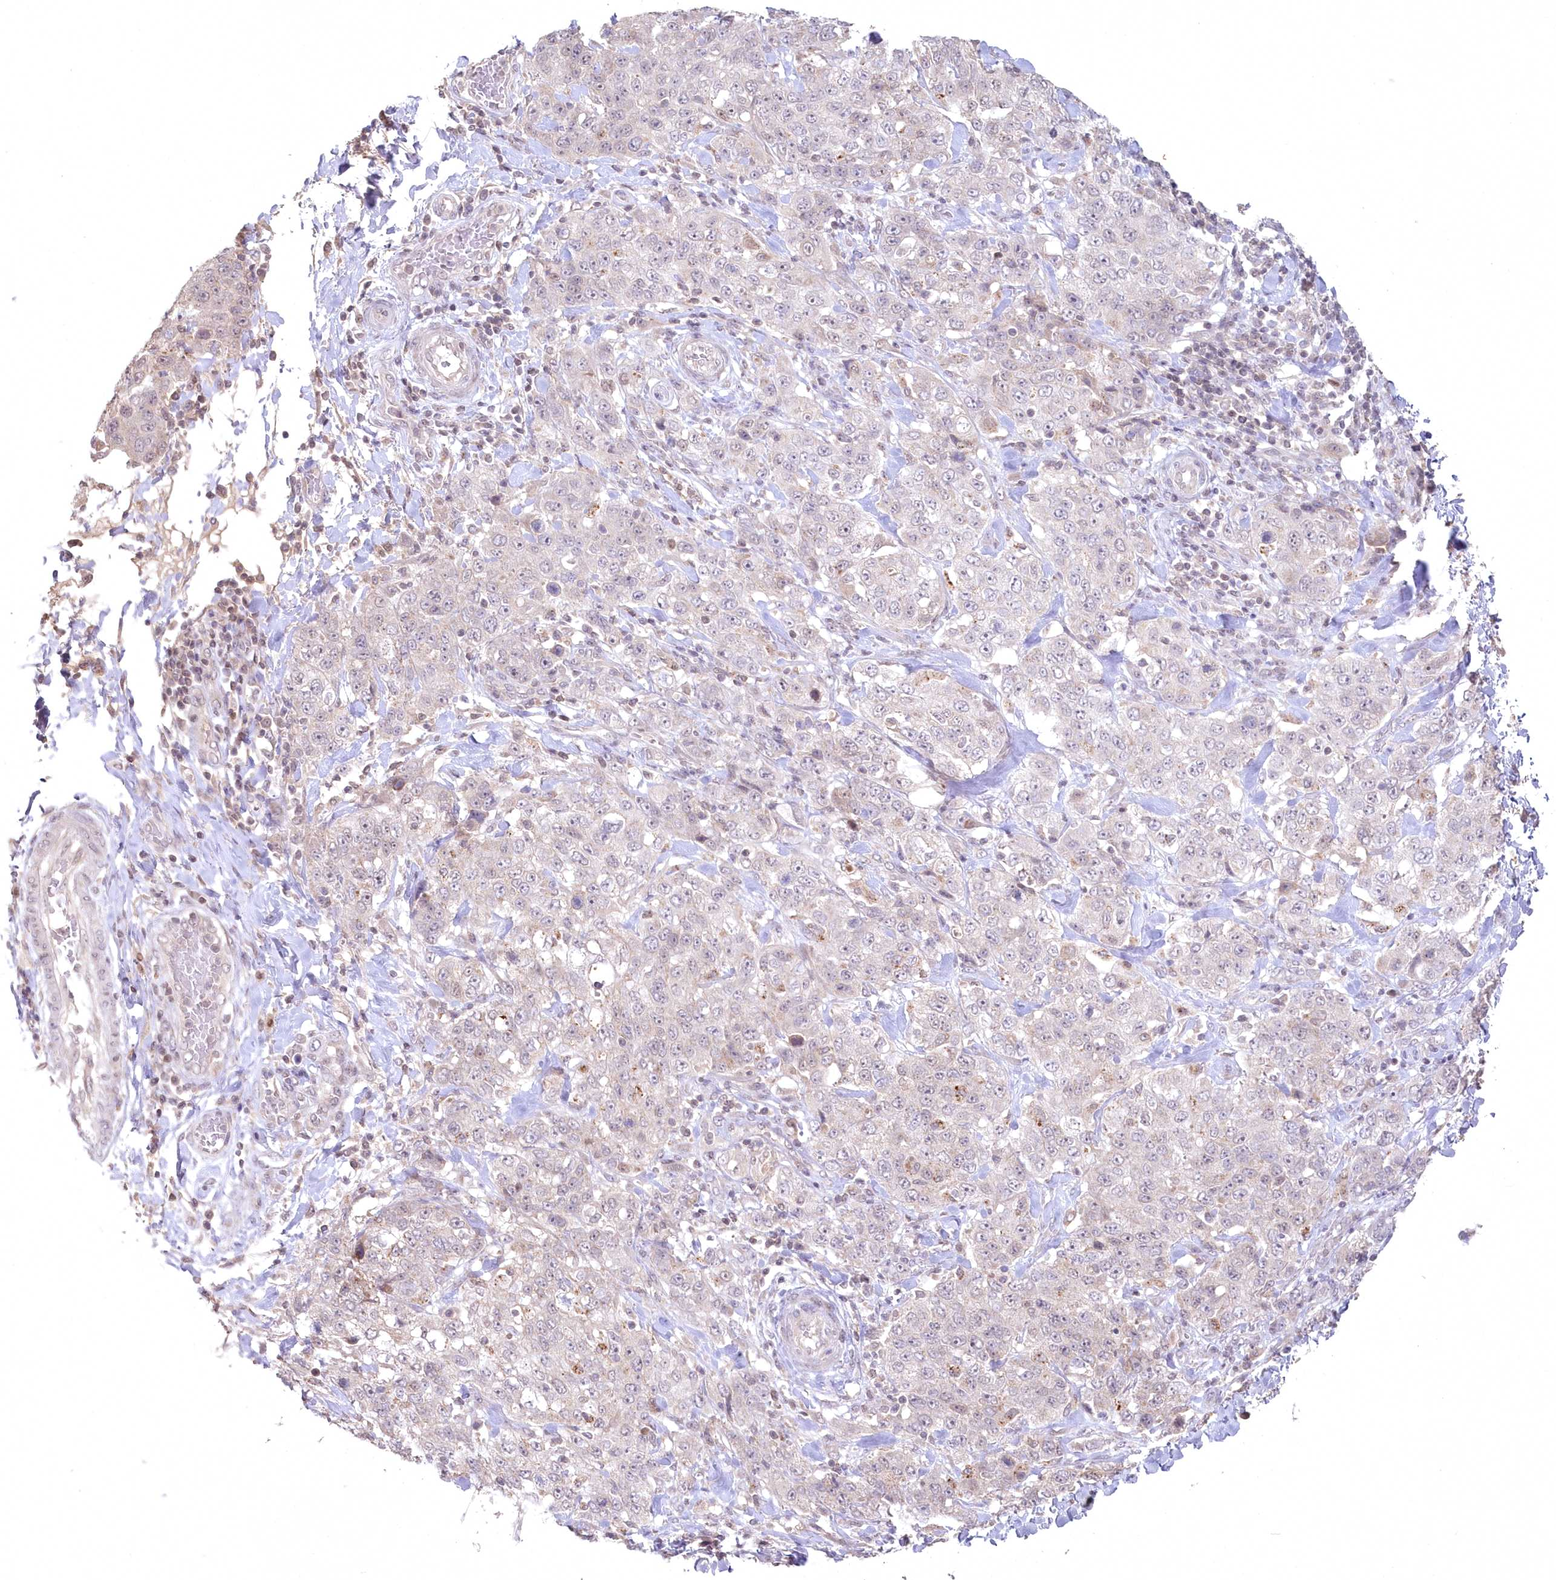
{"staining": {"intensity": "negative", "quantity": "none", "location": "none"}, "tissue": "stomach cancer", "cell_type": "Tumor cells", "image_type": "cancer", "snomed": [{"axis": "morphology", "description": "Adenocarcinoma, NOS"}, {"axis": "topography", "description": "Stomach"}], "caption": "There is no significant positivity in tumor cells of stomach adenocarcinoma.", "gene": "ASCC1", "patient": {"sex": "male", "age": 48}}